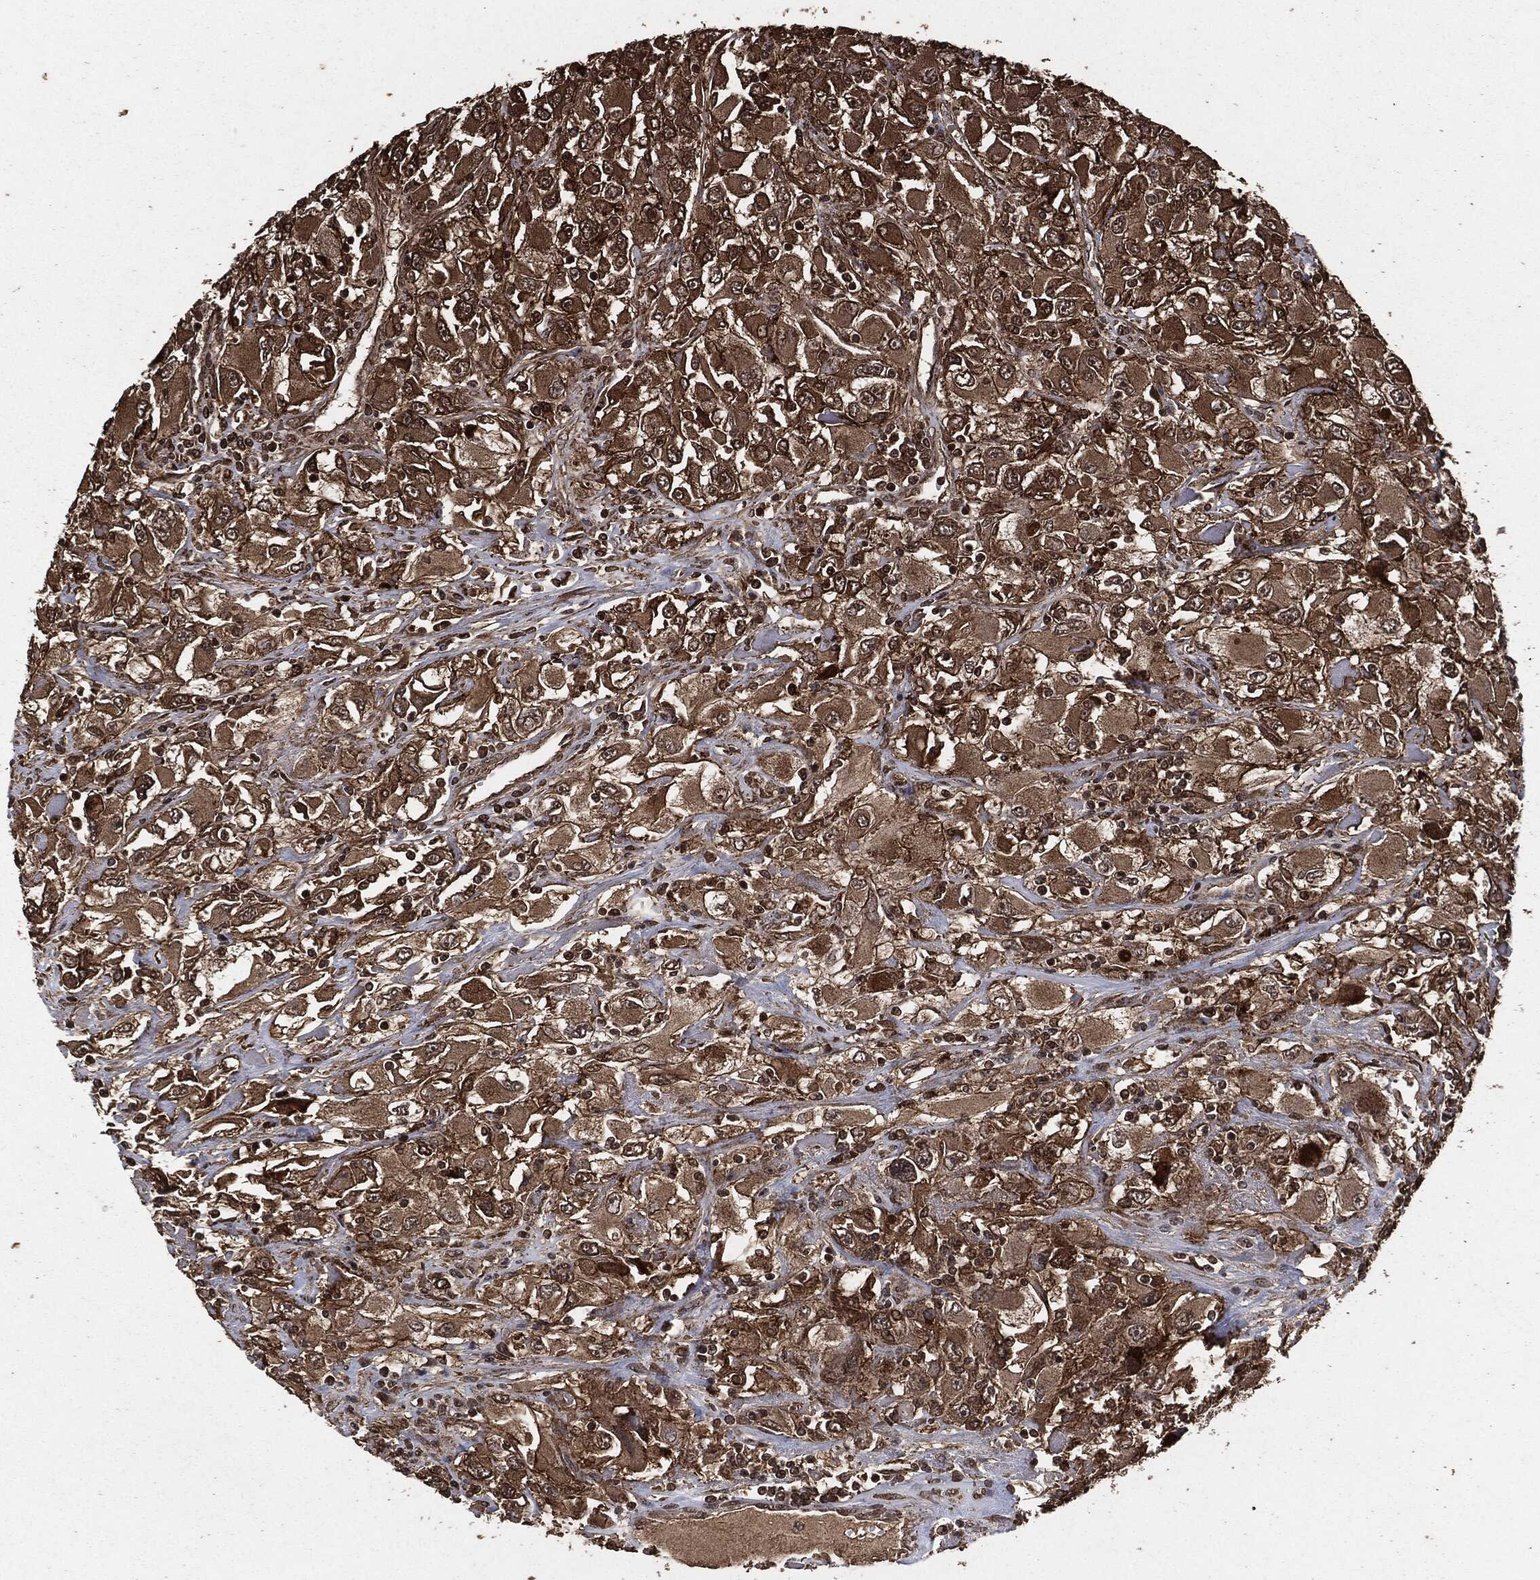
{"staining": {"intensity": "strong", "quantity": "25%-75%", "location": "cytoplasmic/membranous"}, "tissue": "renal cancer", "cell_type": "Tumor cells", "image_type": "cancer", "snomed": [{"axis": "morphology", "description": "Adenocarcinoma, NOS"}, {"axis": "topography", "description": "Kidney"}], "caption": "DAB immunohistochemical staining of human renal cancer (adenocarcinoma) displays strong cytoplasmic/membranous protein positivity in approximately 25%-75% of tumor cells.", "gene": "EGFR", "patient": {"sex": "female", "age": 52}}